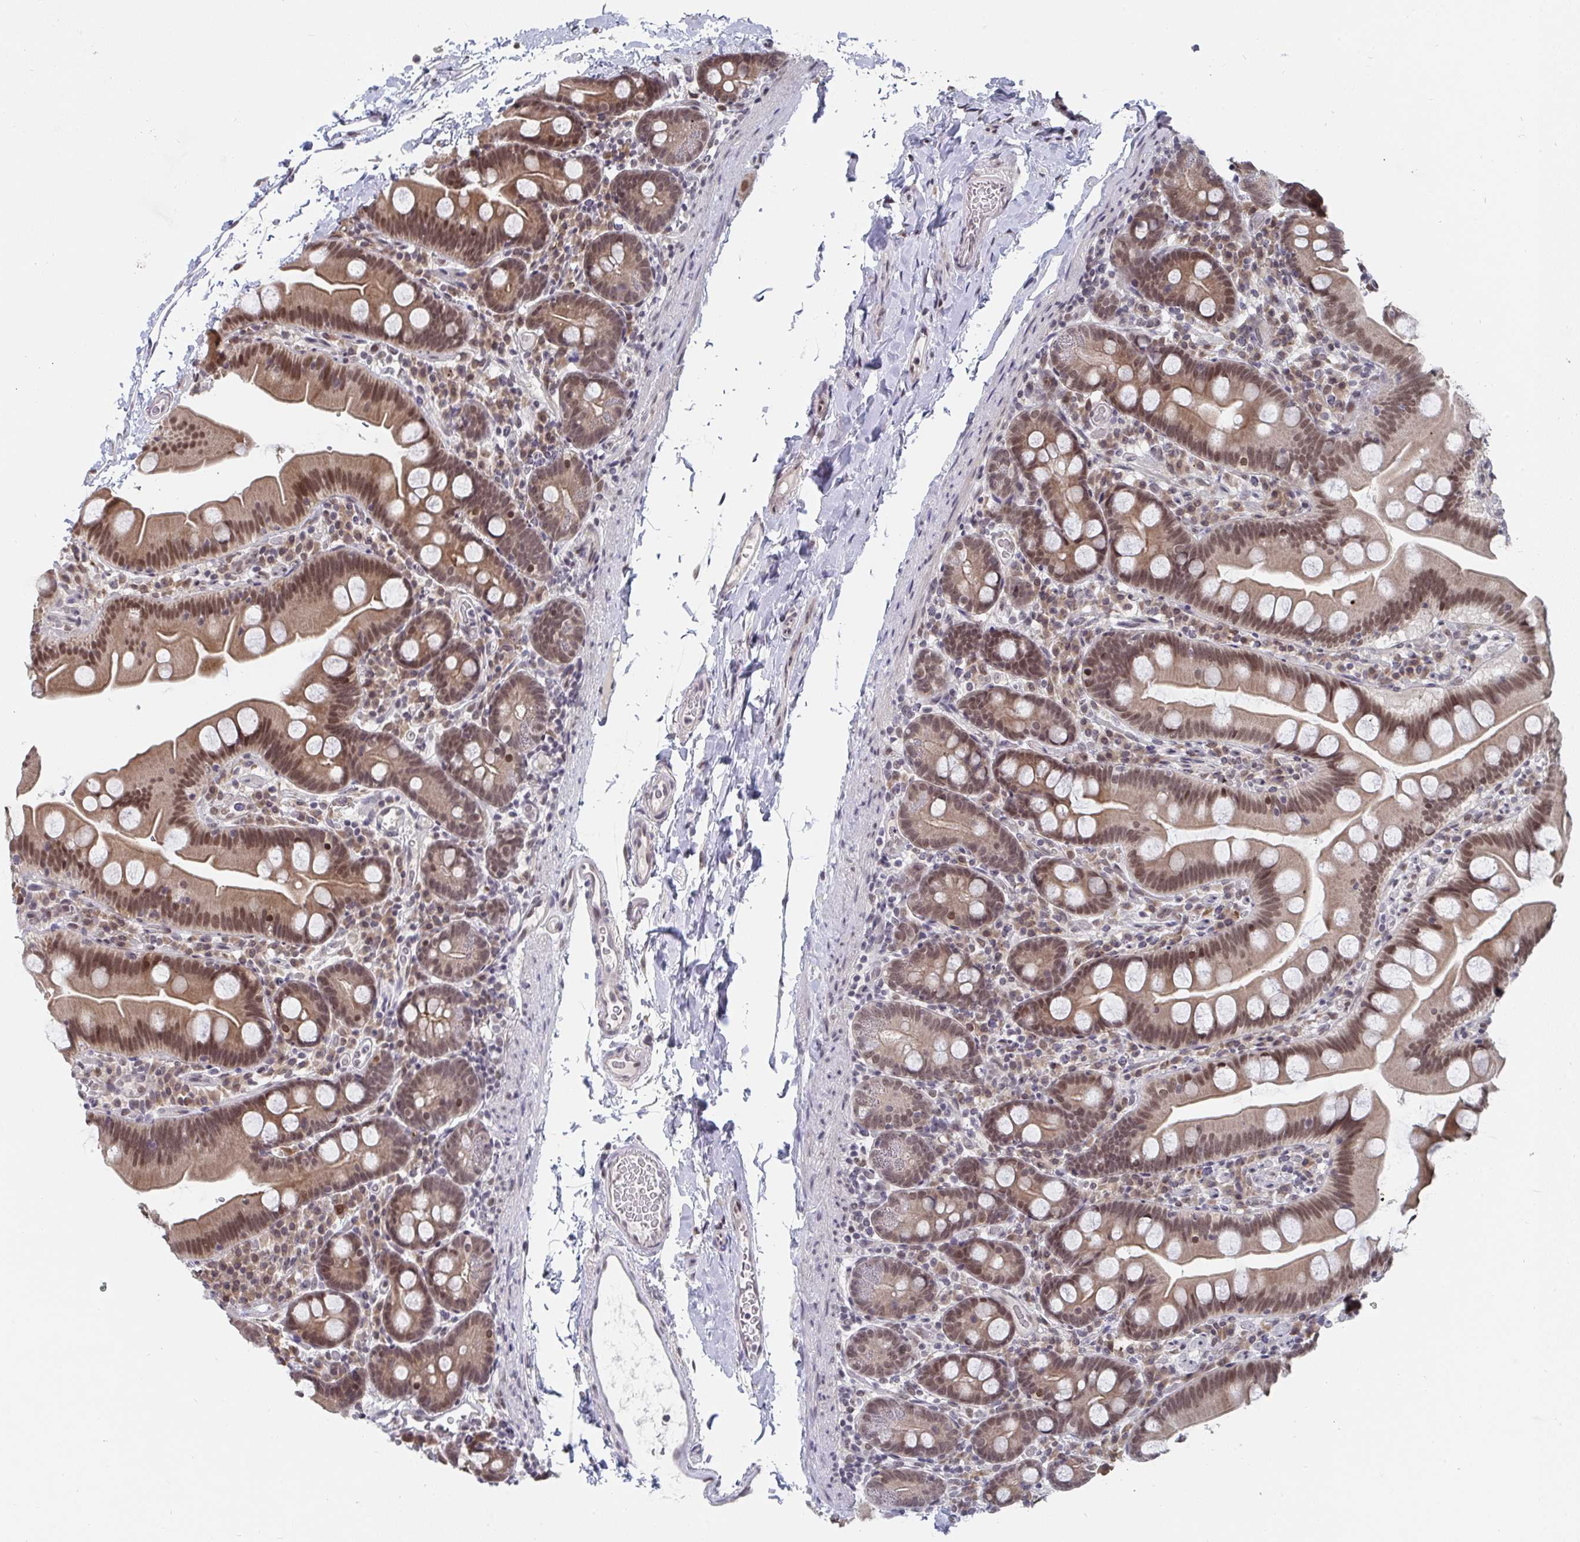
{"staining": {"intensity": "moderate", "quantity": ">75%", "location": "cytoplasmic/membranous,nuclear"}, "tissue": "small intestine", "cell_type": "Glandular cells", "image_type": "normal", "snomed": [{"axis": "morphology", "description": "Normal tissue, NOS"}, {"axis": "topography", "description": "Small intestine"}], "caption": "Immunohistochemical staining of benign small intestine exhibits >75% levels of moderate cytoplasmic/membranous,nuclear protein expression in approximately >75% of glandular cells.", "gene": "JMJD1C", "patient": {"sex": "female", "age": 68}}